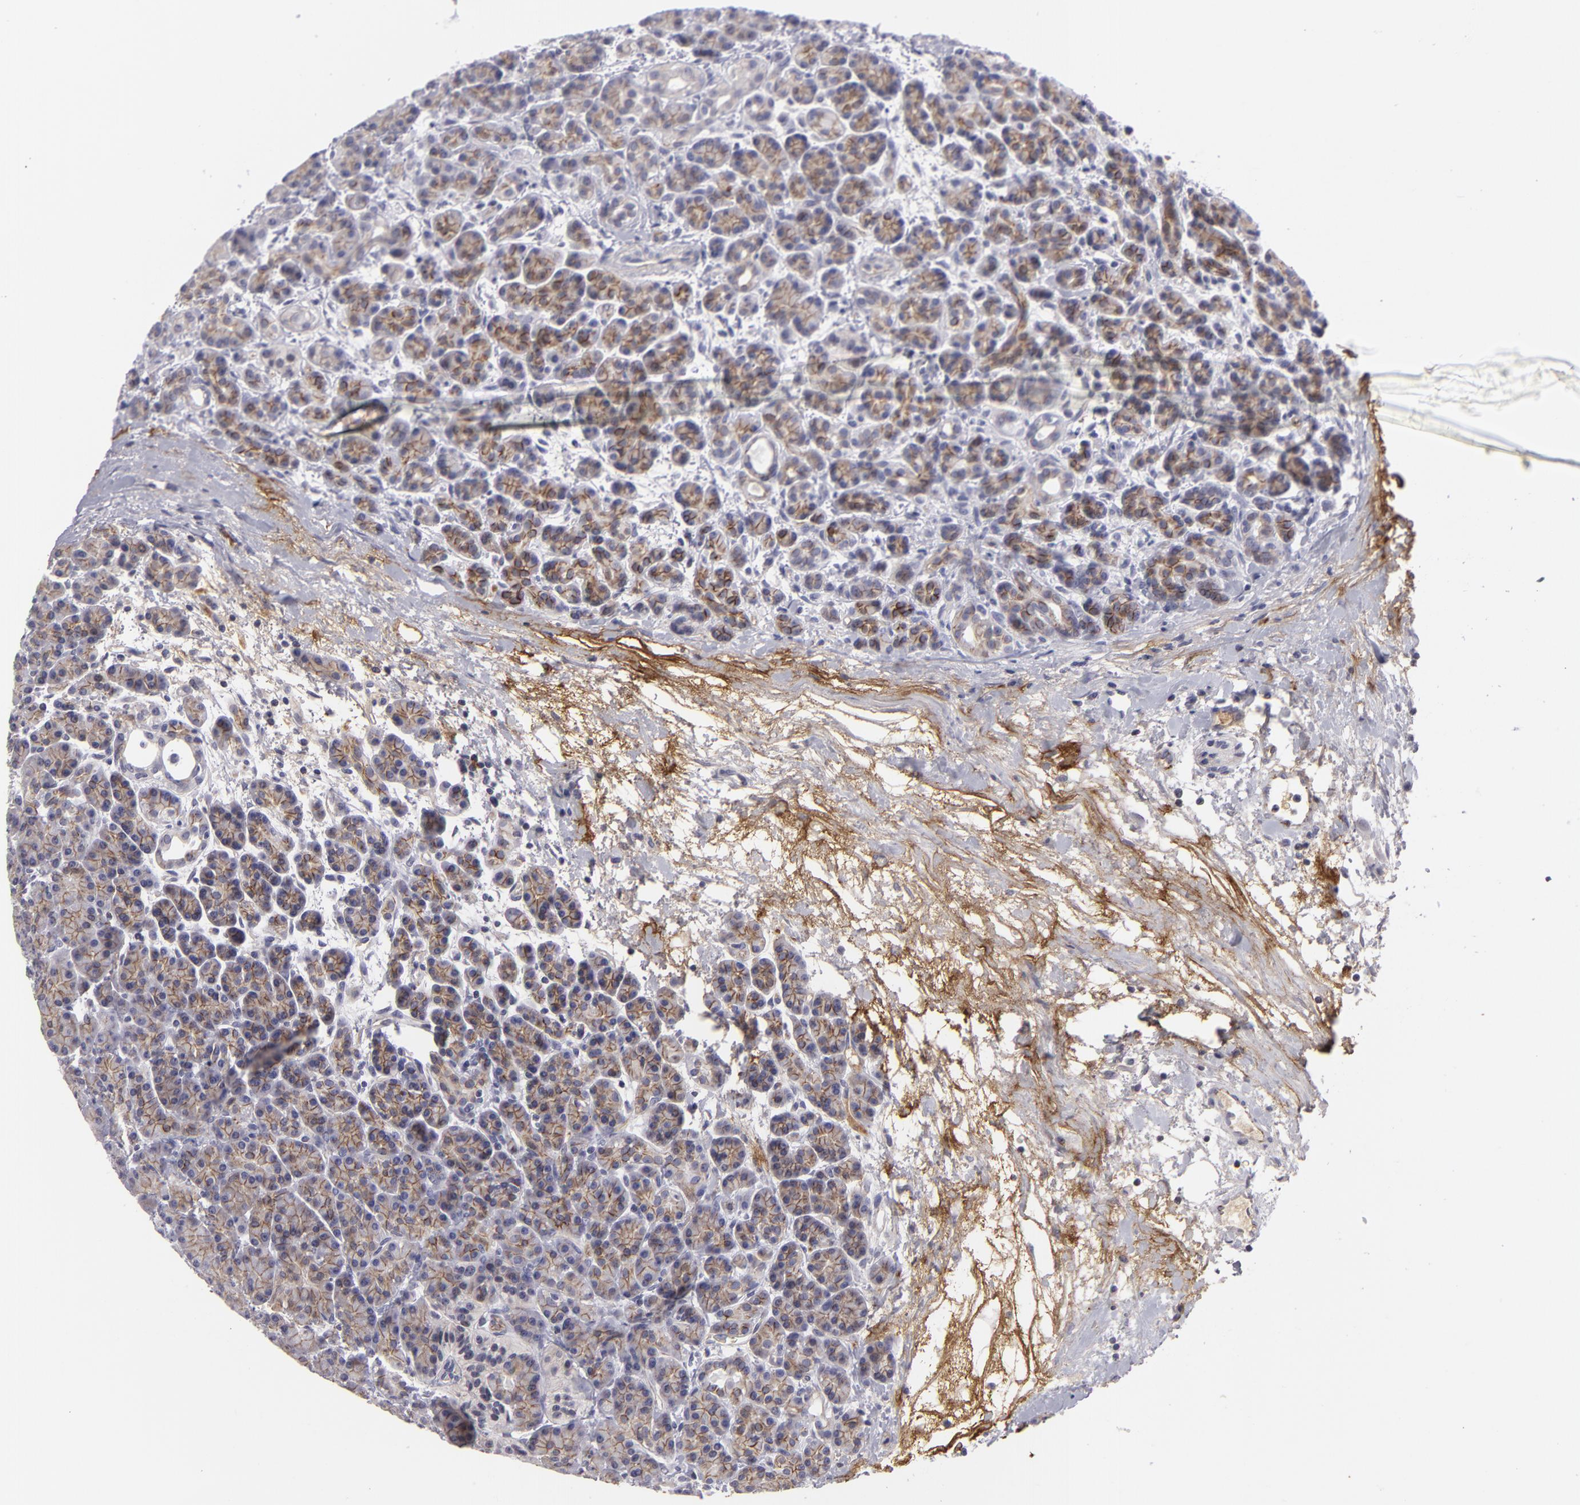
{"staining": {"intensity": "moderate", "quantity": "25%-75%", "location": "cytoplasmic/membranous"}, "tissue": "pancreas", "cell_type": "Exocrine glandular cells", "image_type": "normal", "snomed": [{"axis": "morphology", "description": "Normal tissue, NOS"}, {"axis": "topography", "description": "Pancreas"}], "caption": "Pancreas stained with DAB (3,3'-diaminobenzidine) immunohistochemistry (IHC) demonstrates medium levels of moderate cytoplasmic/membranous positivity in approximately 25%-75% of exocrine glandular cells.", "gene": "CTNNB1", "patient": {"sex": "female", "age": 77}}